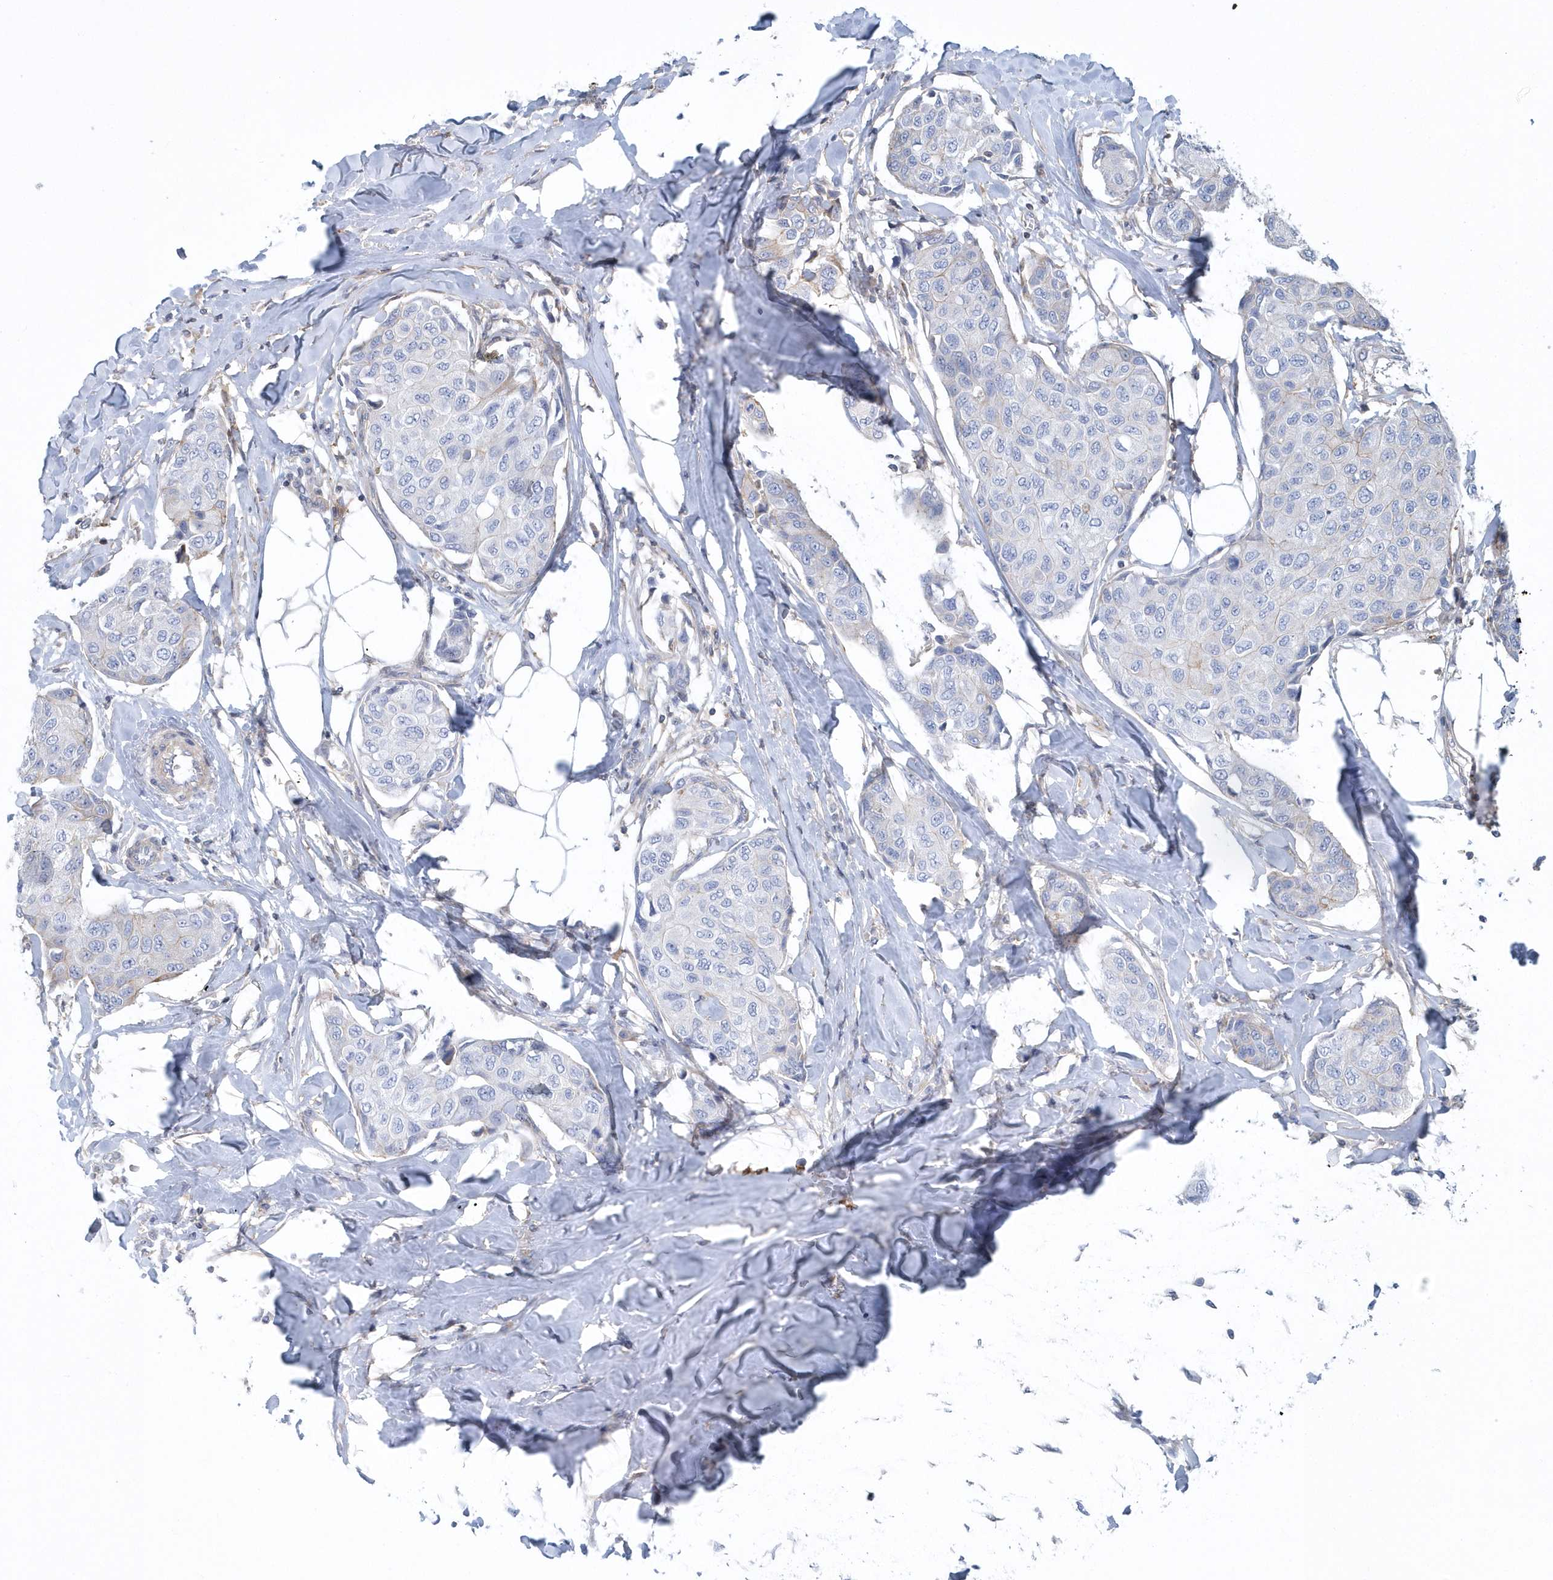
{"staining": {"intensity": "negative", "quantity": "none", "location": "none"}, "tissue": "breast cancer", "cell_type": "Tumor cells", "image_type": "cancer", "snomed": [{"axis": "morphology", "description": "Duct carcinoma"}, {"axis": "topography", "description": "Breast"}], "caption": "IHC of human breast infiltrating ductal carcinoma displays no positivity in tumor cells. Brightfield microscopy of immunohistochemistry (IHC) stained with DAB (brown) and hematoxylin (blue), captured at high magnification.", "gene": "ARAP2", "patient": {"sex": "female", "age": 80}}